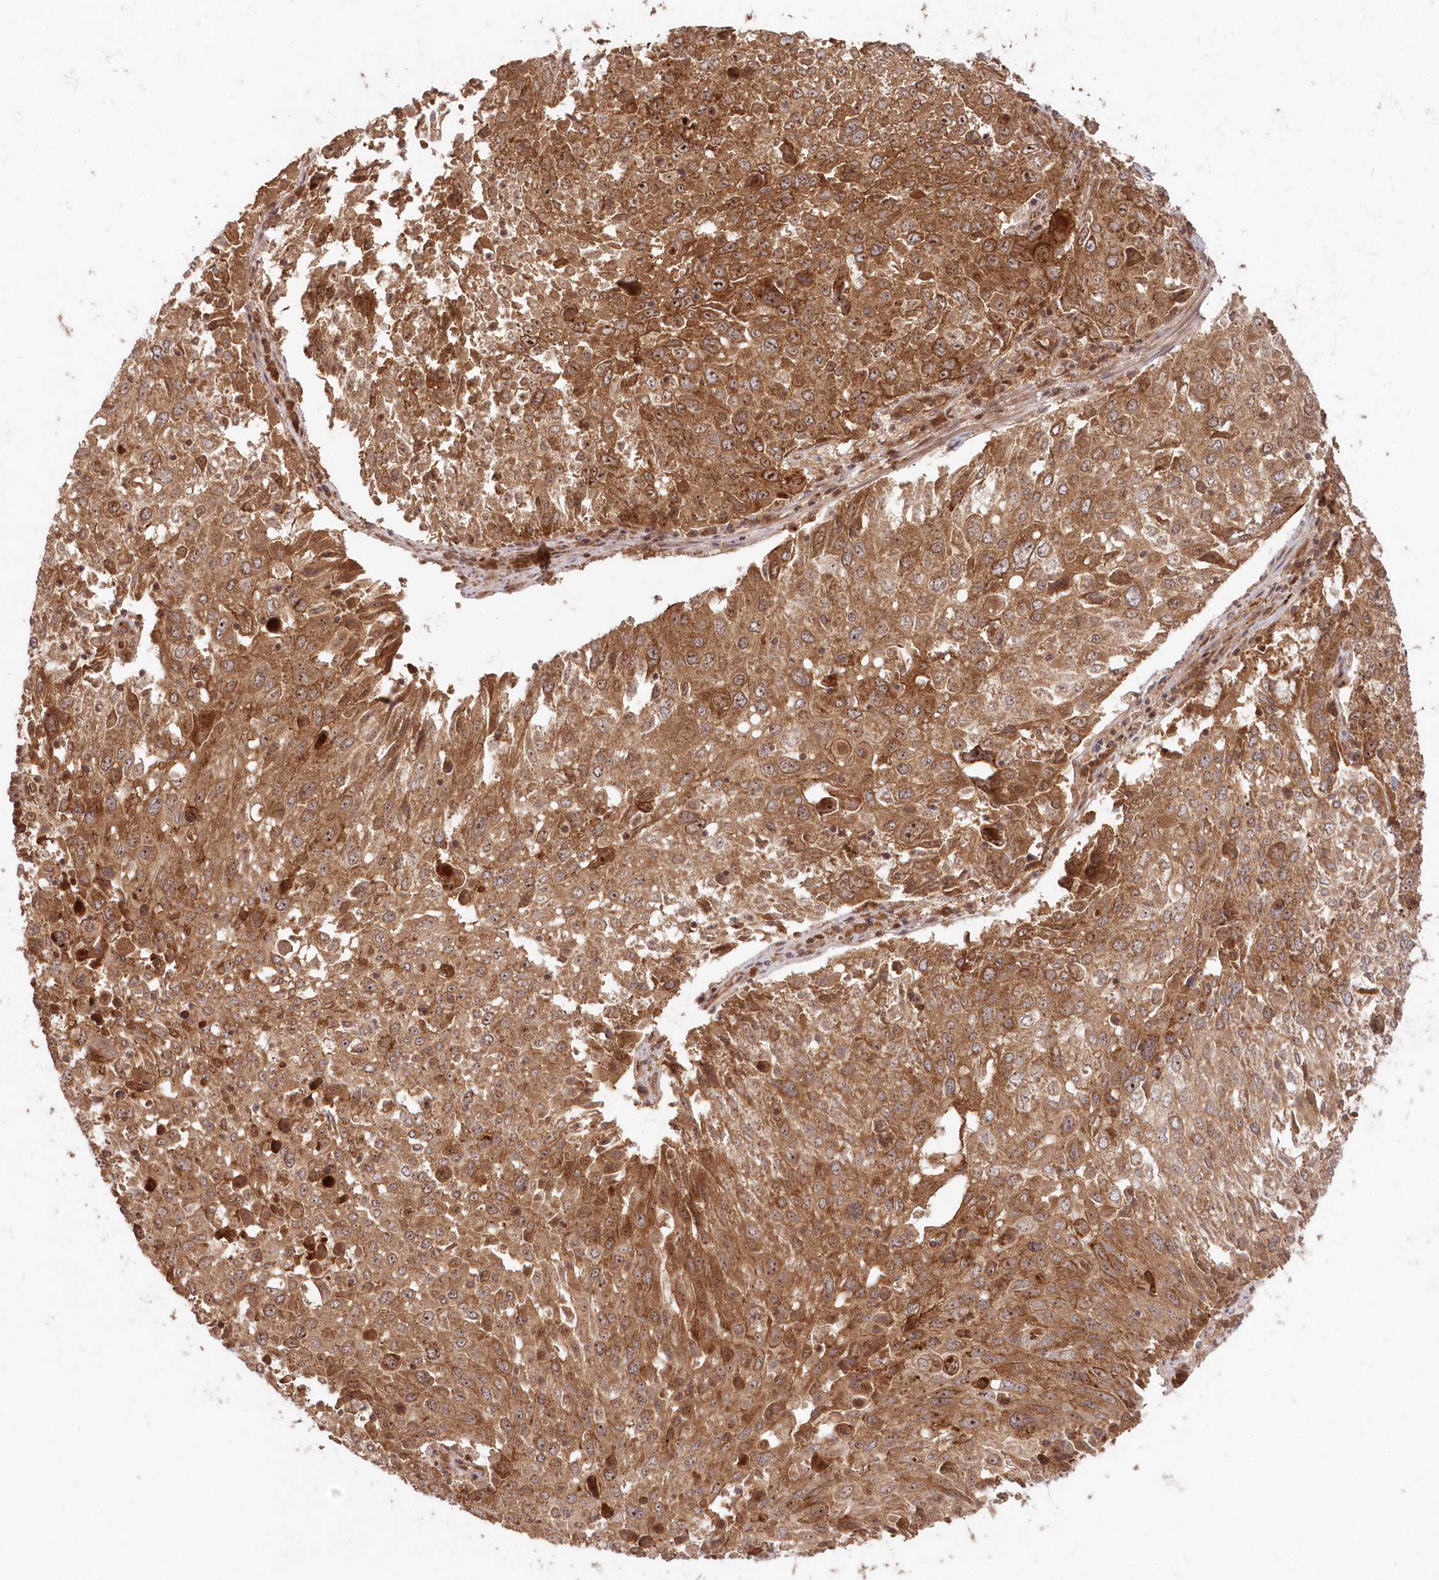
{"staining": {"intensity": "moderate", "quantity": ">75%", "location": "cytoplasmic/membranous,nuclear"}, "tissue": "lung cancer", "cell_type": "Tumor cells", "image_type": "cancer", "snomed": [{"axis": "morphology", "description": "Squamous cell carcinoma, NOS"}, {"axis": "topography", "description": "Lung"}], "caption": "A brown stain labels moderate cytoplasmic/membranous and nuclear staining of a protein in human lung cancer (squamous cell carcinoma) tumor cells.", "gene": "SERINC1", "patient": {"sex": "male", "age": 65}}